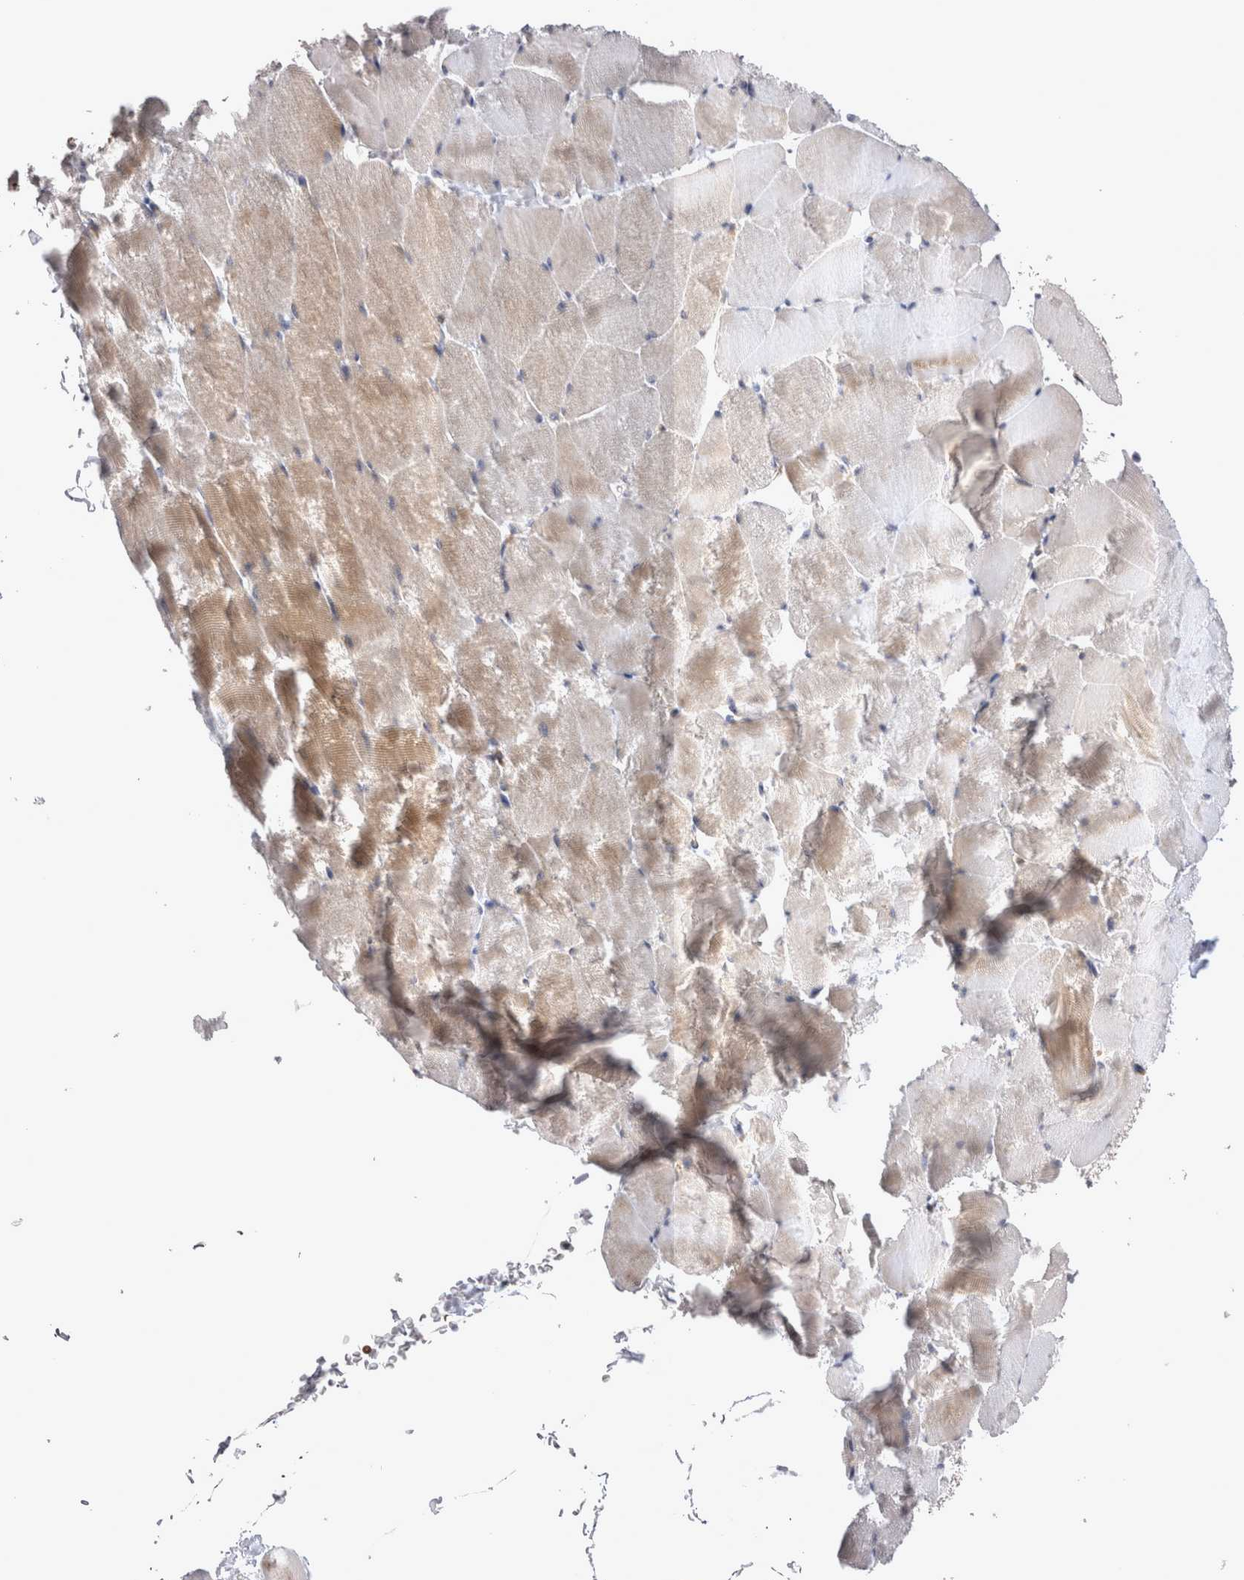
{"staining": {"intensity": "moderate", "quantity": ">75%", "location": "cytoplasmic/membranous"}, "tissue": "skeletal muscle", "cell_type": "Myocytes", "image_type": "normal", "snomed": [{"axis": "morphology", "description": "Normal tissue, NOS"}, {"axis": "topography", "description": "Skeletal muscle"}], "caption": "Protein analysis of unremarkable skeletal muscle exhibits moderate cytoplasmic/membranous positivity in about >75% of myocytes.", "gene": "TSPOAP1", "patient": {"sex": "male", "age": 62}}